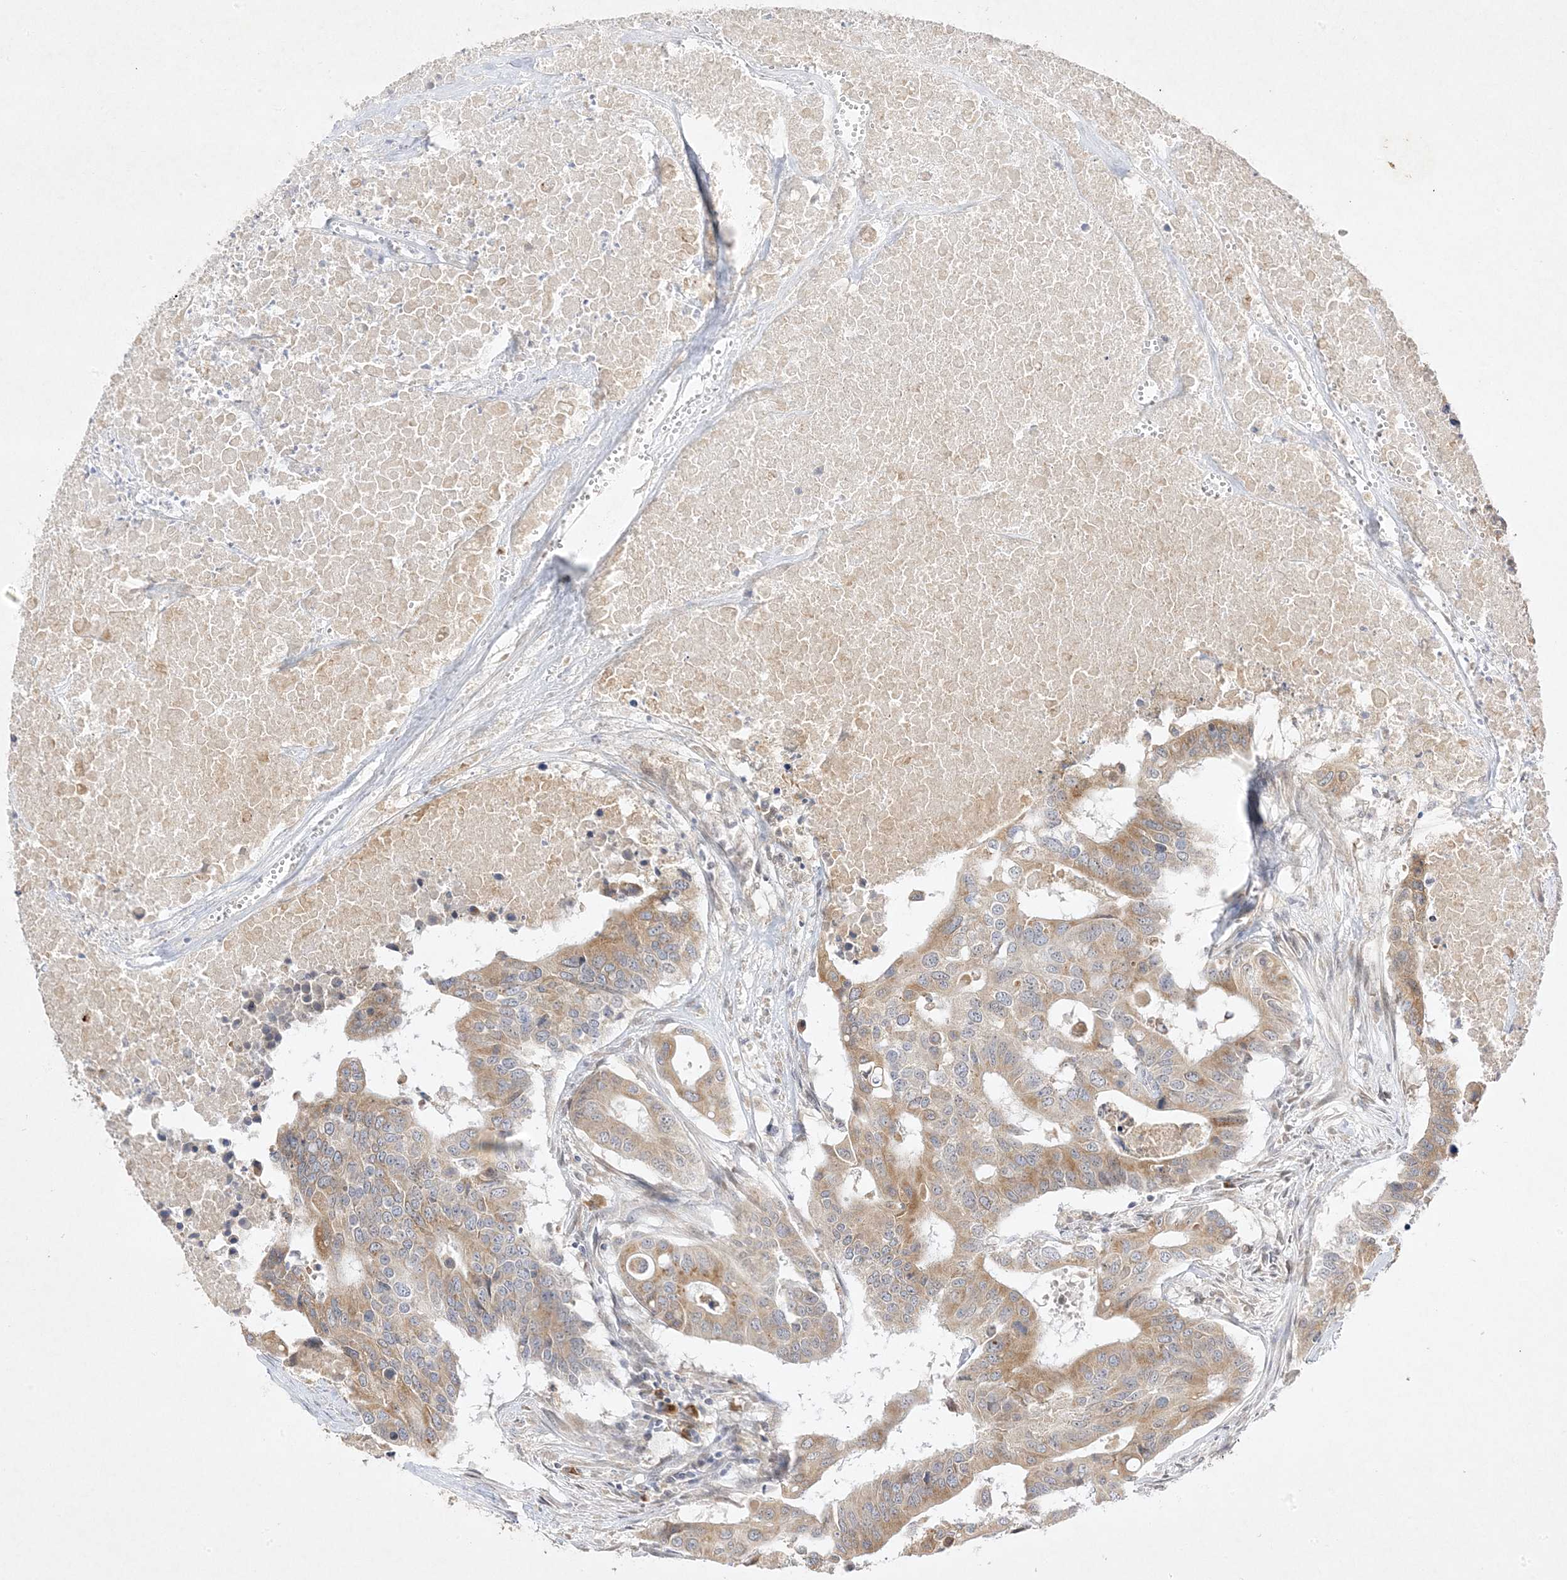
{"staining": {"intensity": "weak", "quantity": ">75%", "location": "cytoplasmic/membranous"}, "tissue": "colorectal cancer", "cell_type": "Tumor cells", "image_type": "cancer", "snomed": [{"axis": "morphology", "description": "Adenocarcinoma, NOS"}, {"axis": "topography", "description": "Colon"}], "caption": "An image of colorectal cancer stained for a protein demonstrates weak cytoplasmic/membranous brown staining in tumor cells. Ihc stains the protein of interest in brown and the nuclei are stained blue.", "gene": "C2CD2", "patient": {"sex": "male", "age": 77}}